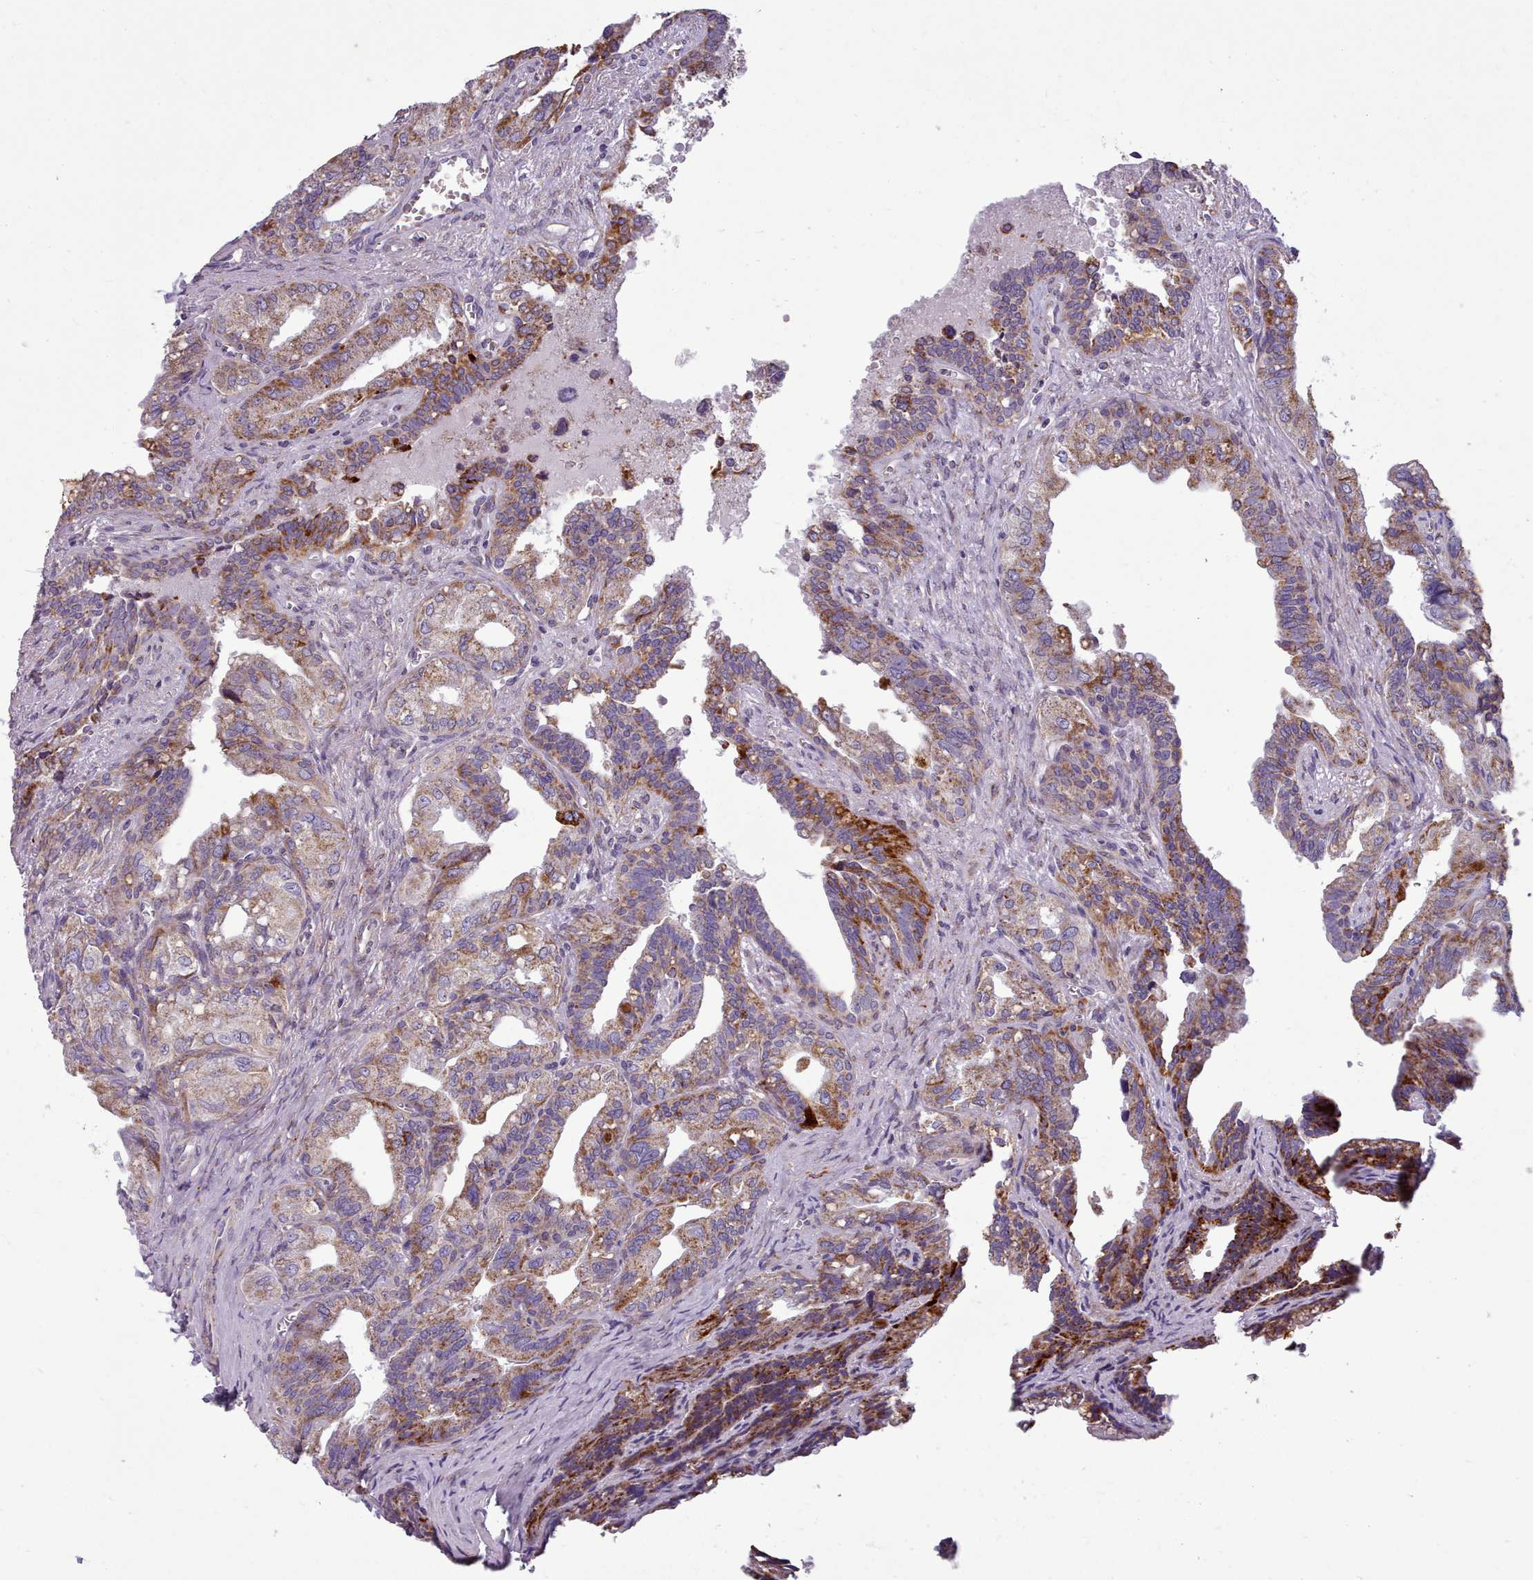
{"staining": {"intensity": "moderate", "quantity": ">75%", "location": "cytoplasmic/membranous"}, "tissue": "seminal vesicle", "cell_type": "Glandular cells", "image_type": "normal", "snomed": [{"axis": "morphology", "description": "Normal tissue, NOS"}, {"axis": "topography", "description": "Seminal veicle"}], "caption": "Immunohistochemical staining of benign human seminal vesicle reveals >75% levels of moderate cytoplasmic/membranous protein staining in approximately >75% of glandular cells. (Stains: DAB in brown, nuclei in blue, Microscopy: brightfield microscopy at high magnification).", "gene": "FKBP10", "patient": {"sex": "male", "age": 67}}